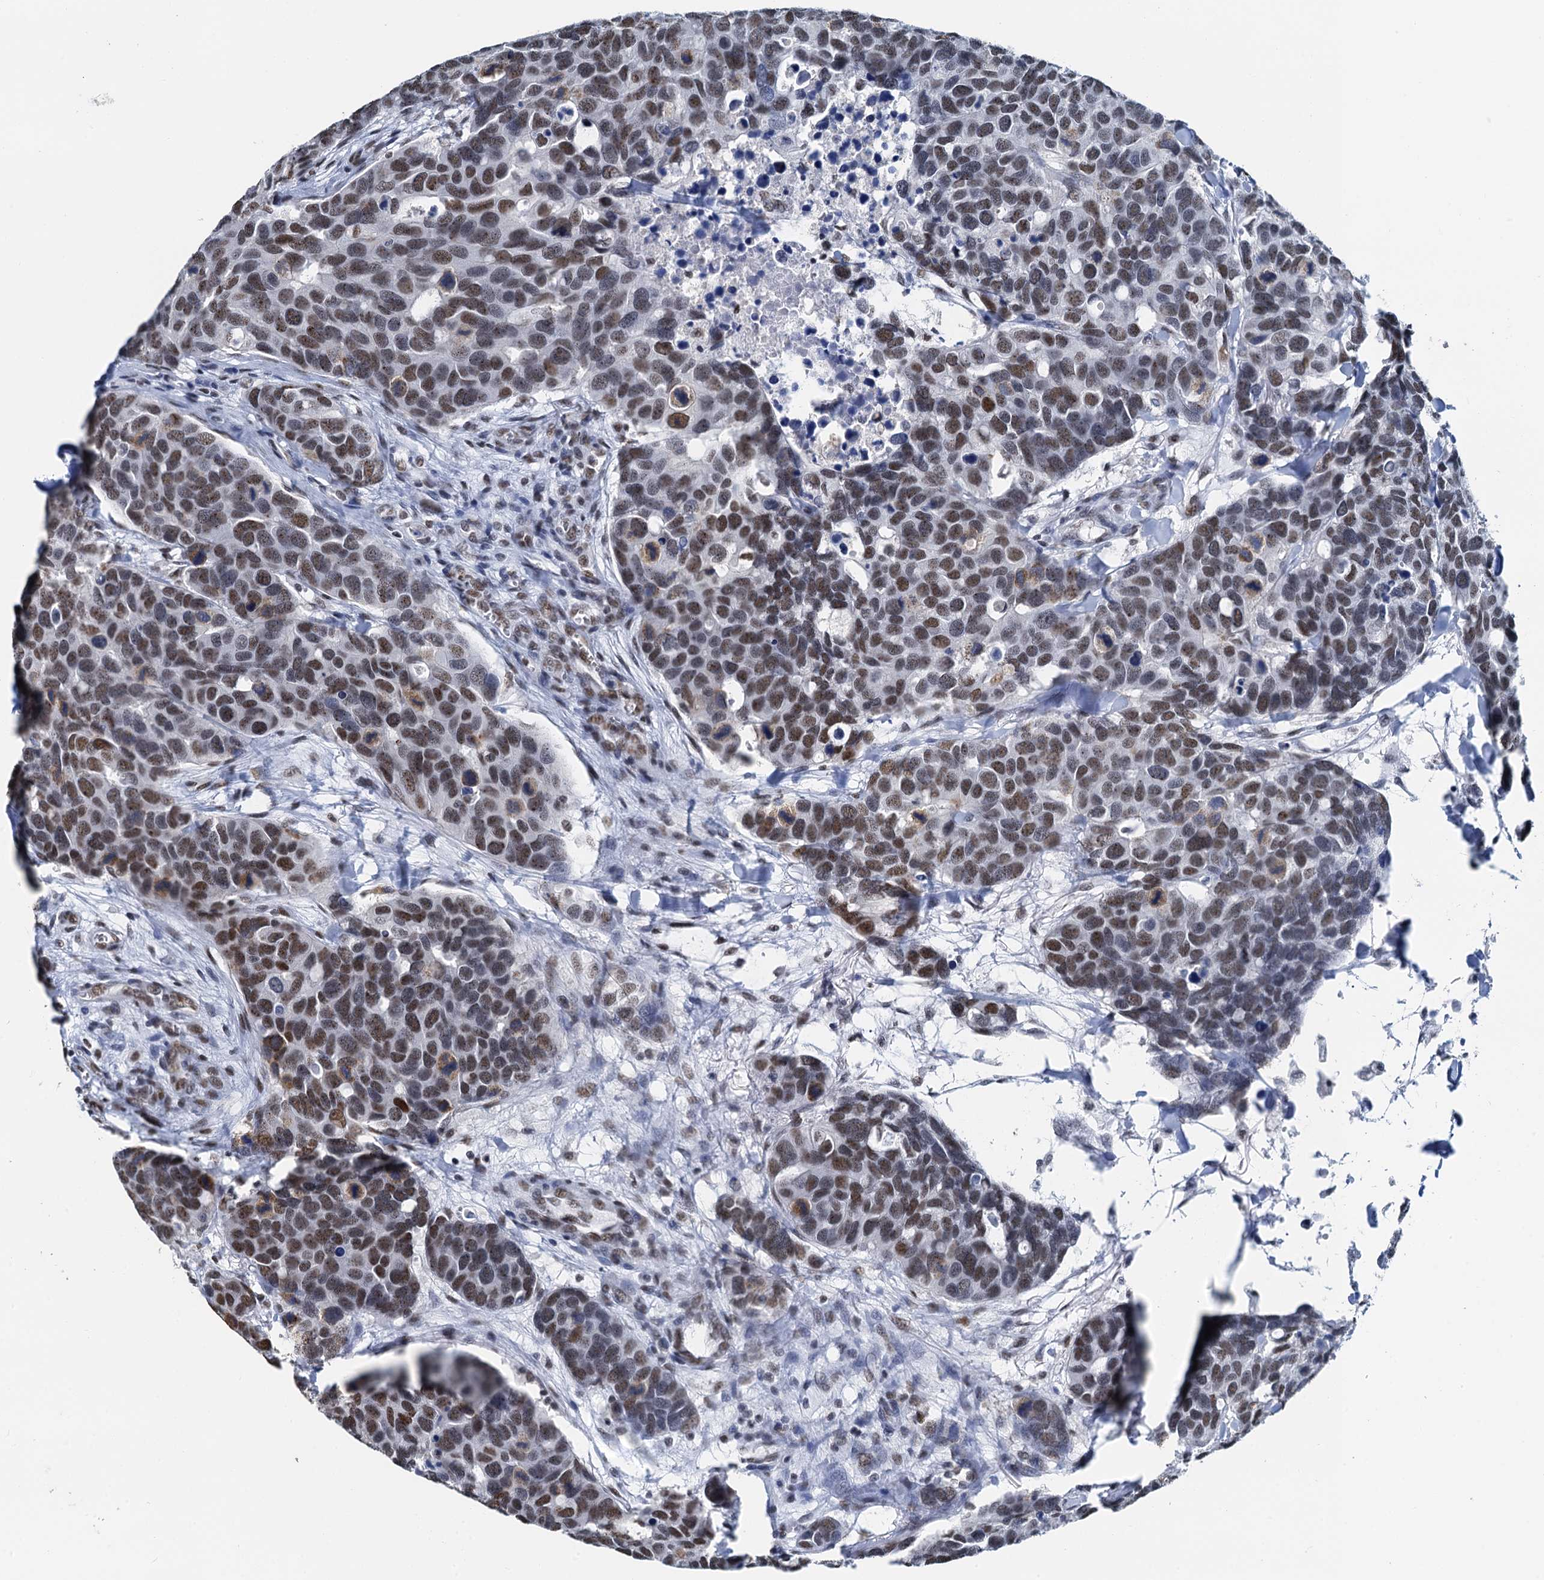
{"staining": {"intensity": "moderate", "quantity": ">75%", "location": "nuclear"}, "tissue": "breast cancer", "cell_type": "Tumor cells", "image_type": "cancer", "snomed": [{"axis": "morphology", "description": "Duct carcinoma"}, {"axis": "topography", "description": "Breast"}], "caption": "The photomicrograph shows staining of breast intraductal carcinoma, revealing moderate nuclear protein positivity (brown color) within tumor cells.", "gene": "SLTM", "patient": {"sex": "female", "age": 83}}